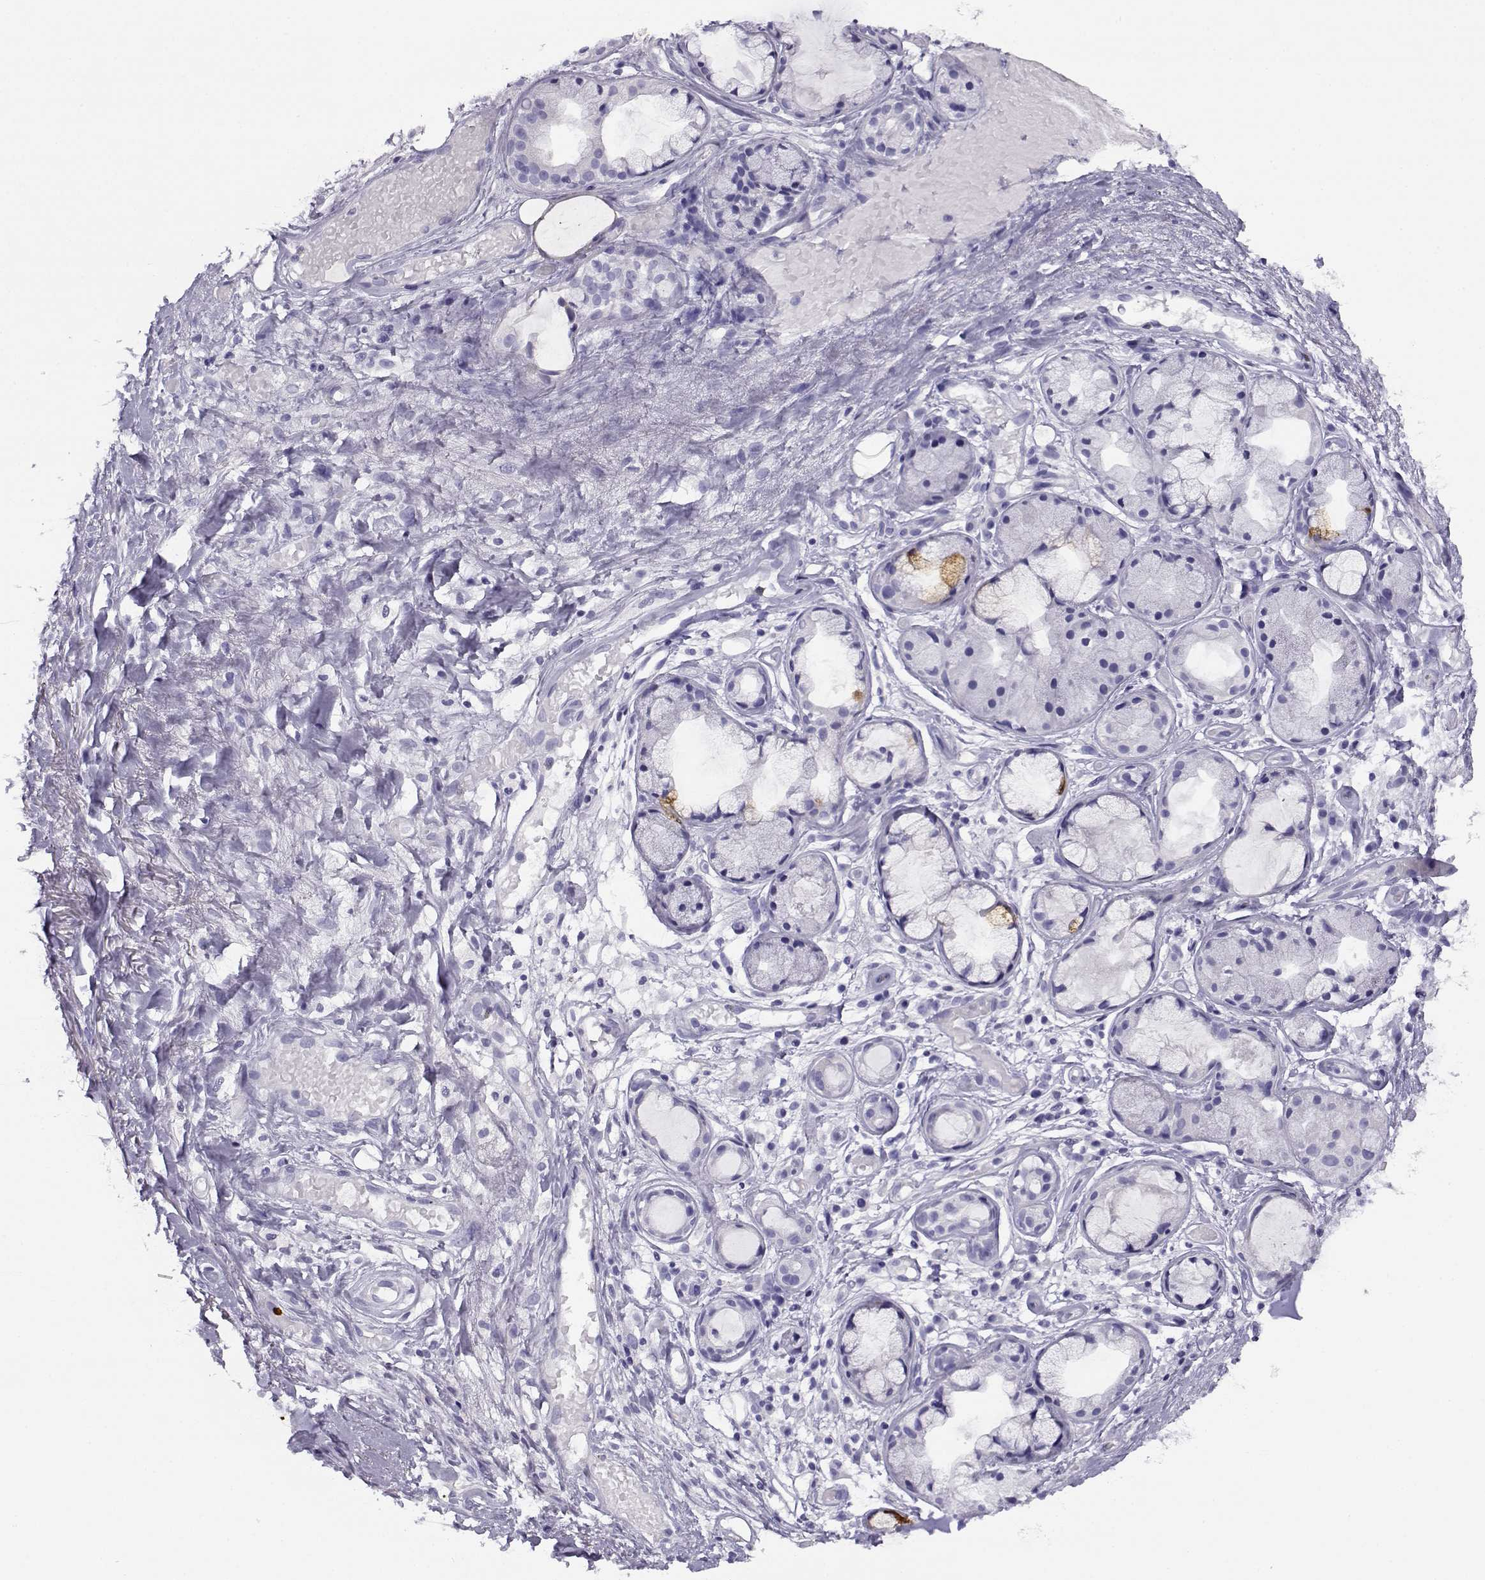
{"staining": {"intensity": "negative", "quantity": "none", "location": "none"}, "tissue": "soft tissue", "cell_type": "Fibroblasts", "image_type": "normal", "snomed": [{"axis": "morphology", "description": "Normal tissue, NOS"}, {"axis": "topography", "description": "Cartilage tissue"}], "caption": "Human soft tissue stained for a protein using immunohistochemistry (IHC) reveals no positivity in fibroblasts.", "gene": "RHOXF2B", "patient": {"sex": "male", "age": 62}}